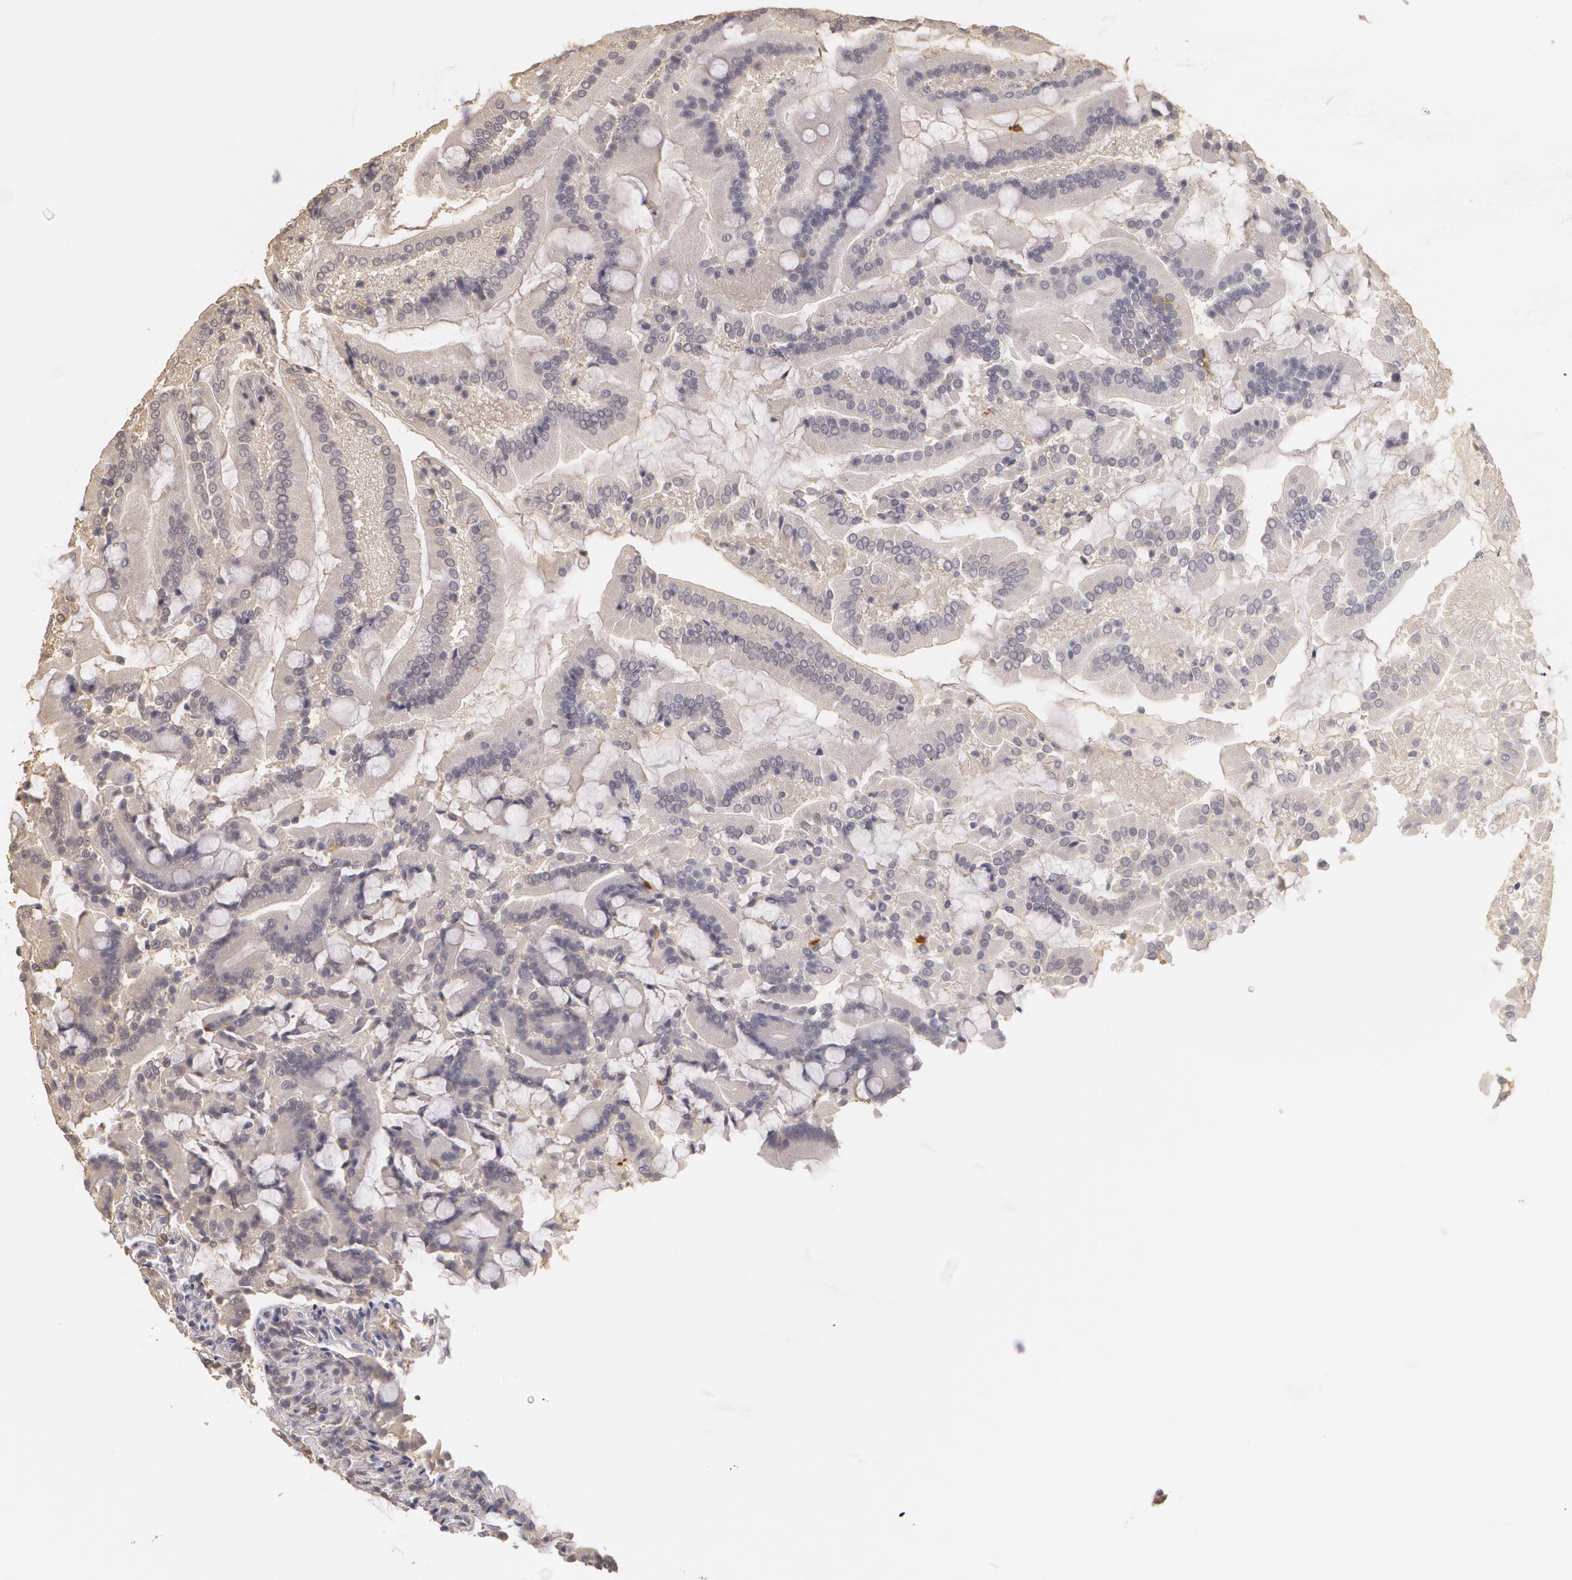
{"staining": {"intensity": "weak", "quantity": ">75%", "location": "cytoplasmic/membranous"}, "tissue": "duodenum", "cell_type": "Glandular cells", "image_type": "normal", "snomed": [{"axis": "morphology", "description": "Normal tissue, NOS"}, {"axis": "topography", "description": "Duodenum"}], "caption": "Weak cytoplasmic/membranous protein expression is identified in approximately >75% of glandular cells in duodenum. The staining is performed using DAB (3,3'-diaminobenzidine) brown chromogen to label protein expression. The nuclei are counter-stained blue using hematoxylin.", "gene": "LRG1", "patient": {"sex": "female", "age": 64}}